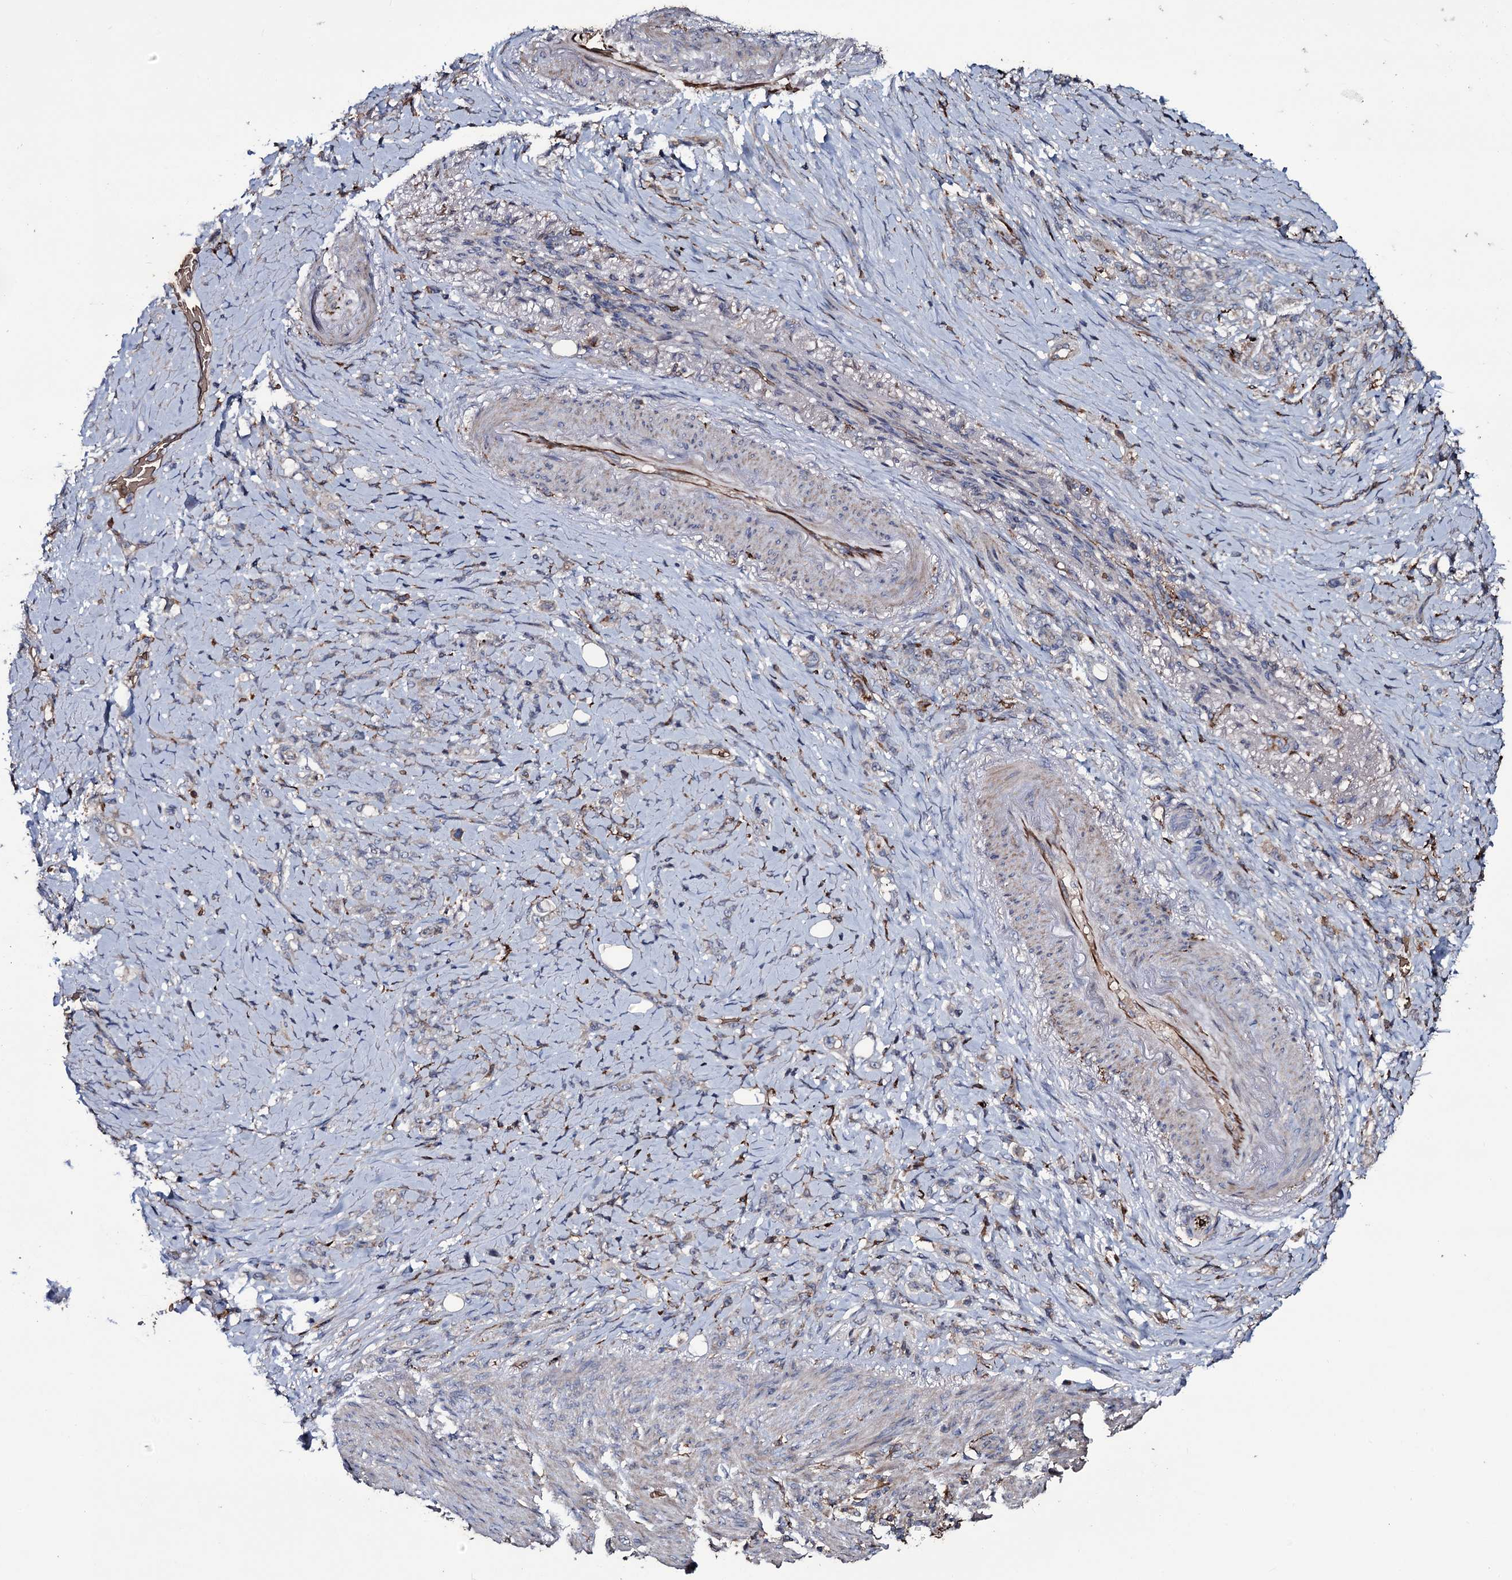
{"staining": {"intensity": "negative", "quantity": "none", "location": "none"}, "tissue": "stomach cancer", "cell_type": "Tumor cells", "image_type": "cancer", "snomed": [{"axis": "morphology", "description": "Adenocarcinoma, NOS"}, {"axis": "topography", "description": "Stomach"}], "caption": "The IHC photomicrograph has no significant expression in tumor cells of stomach adenocarcinoma tissue.", "gene": "ZSWIM8", "patient": {"sex": "female", "age": 79}}